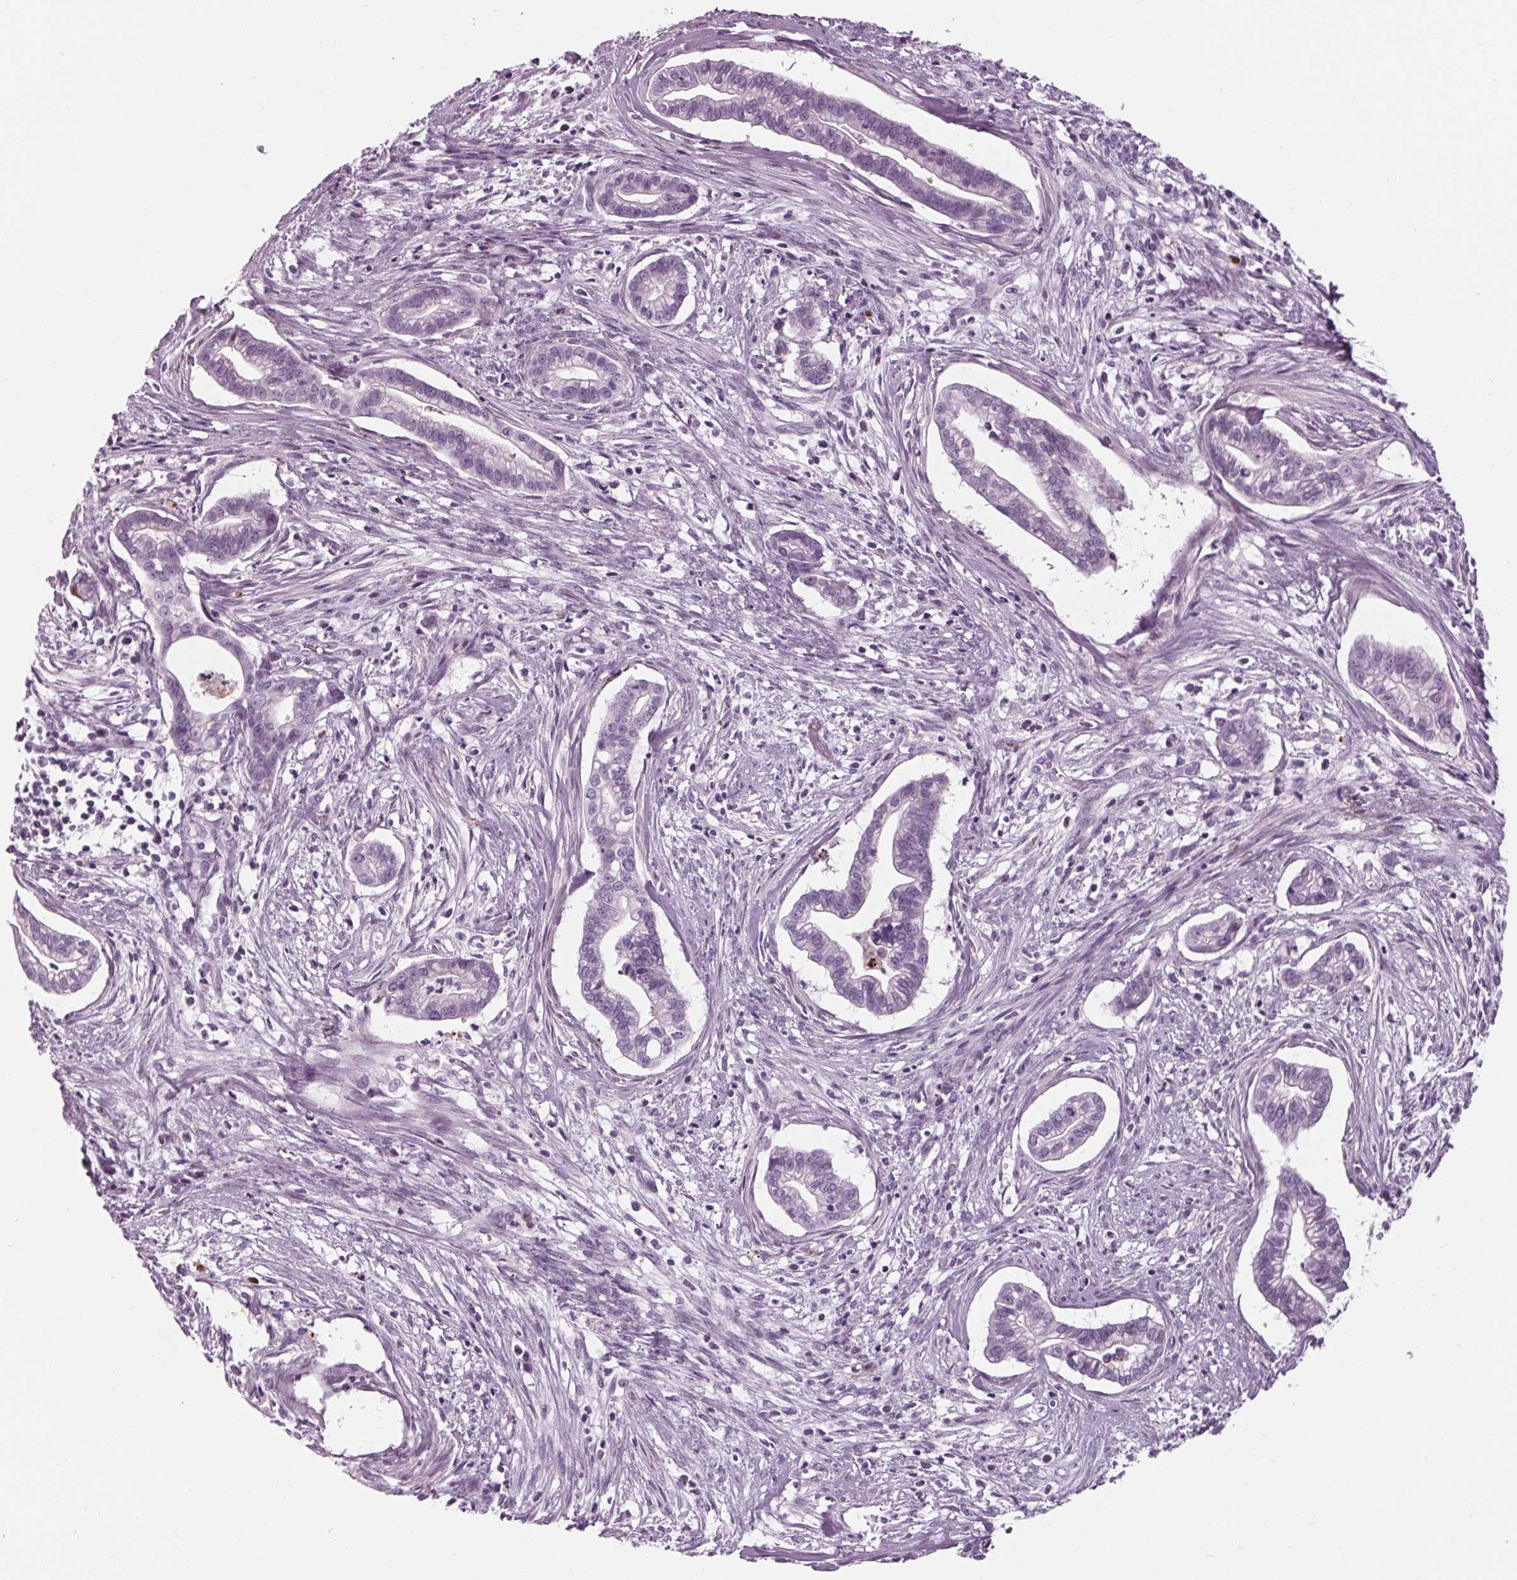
{"staining": {"intensity": "negative", "quantity": "none", "location": "none"}, "tissue": "cervical cancer", "cell_type": "Tumor cells", "image_type": "cancer", "snomed": [{"axis": "morphology", "description": "Adenocarcinoma, NOS"}, {"axis": "topography", "description": "Cervix"}], "caption": "High magnification brightfield microscopy of cervical cancer stained with DAB (3,3'-diaminobenzidine) (brown) and counterstained with hematoxylin (blue): tumor cells show no significant positivity.", "gene": "CYP3A43", "patient": {"sex": "female", "age": 62}}